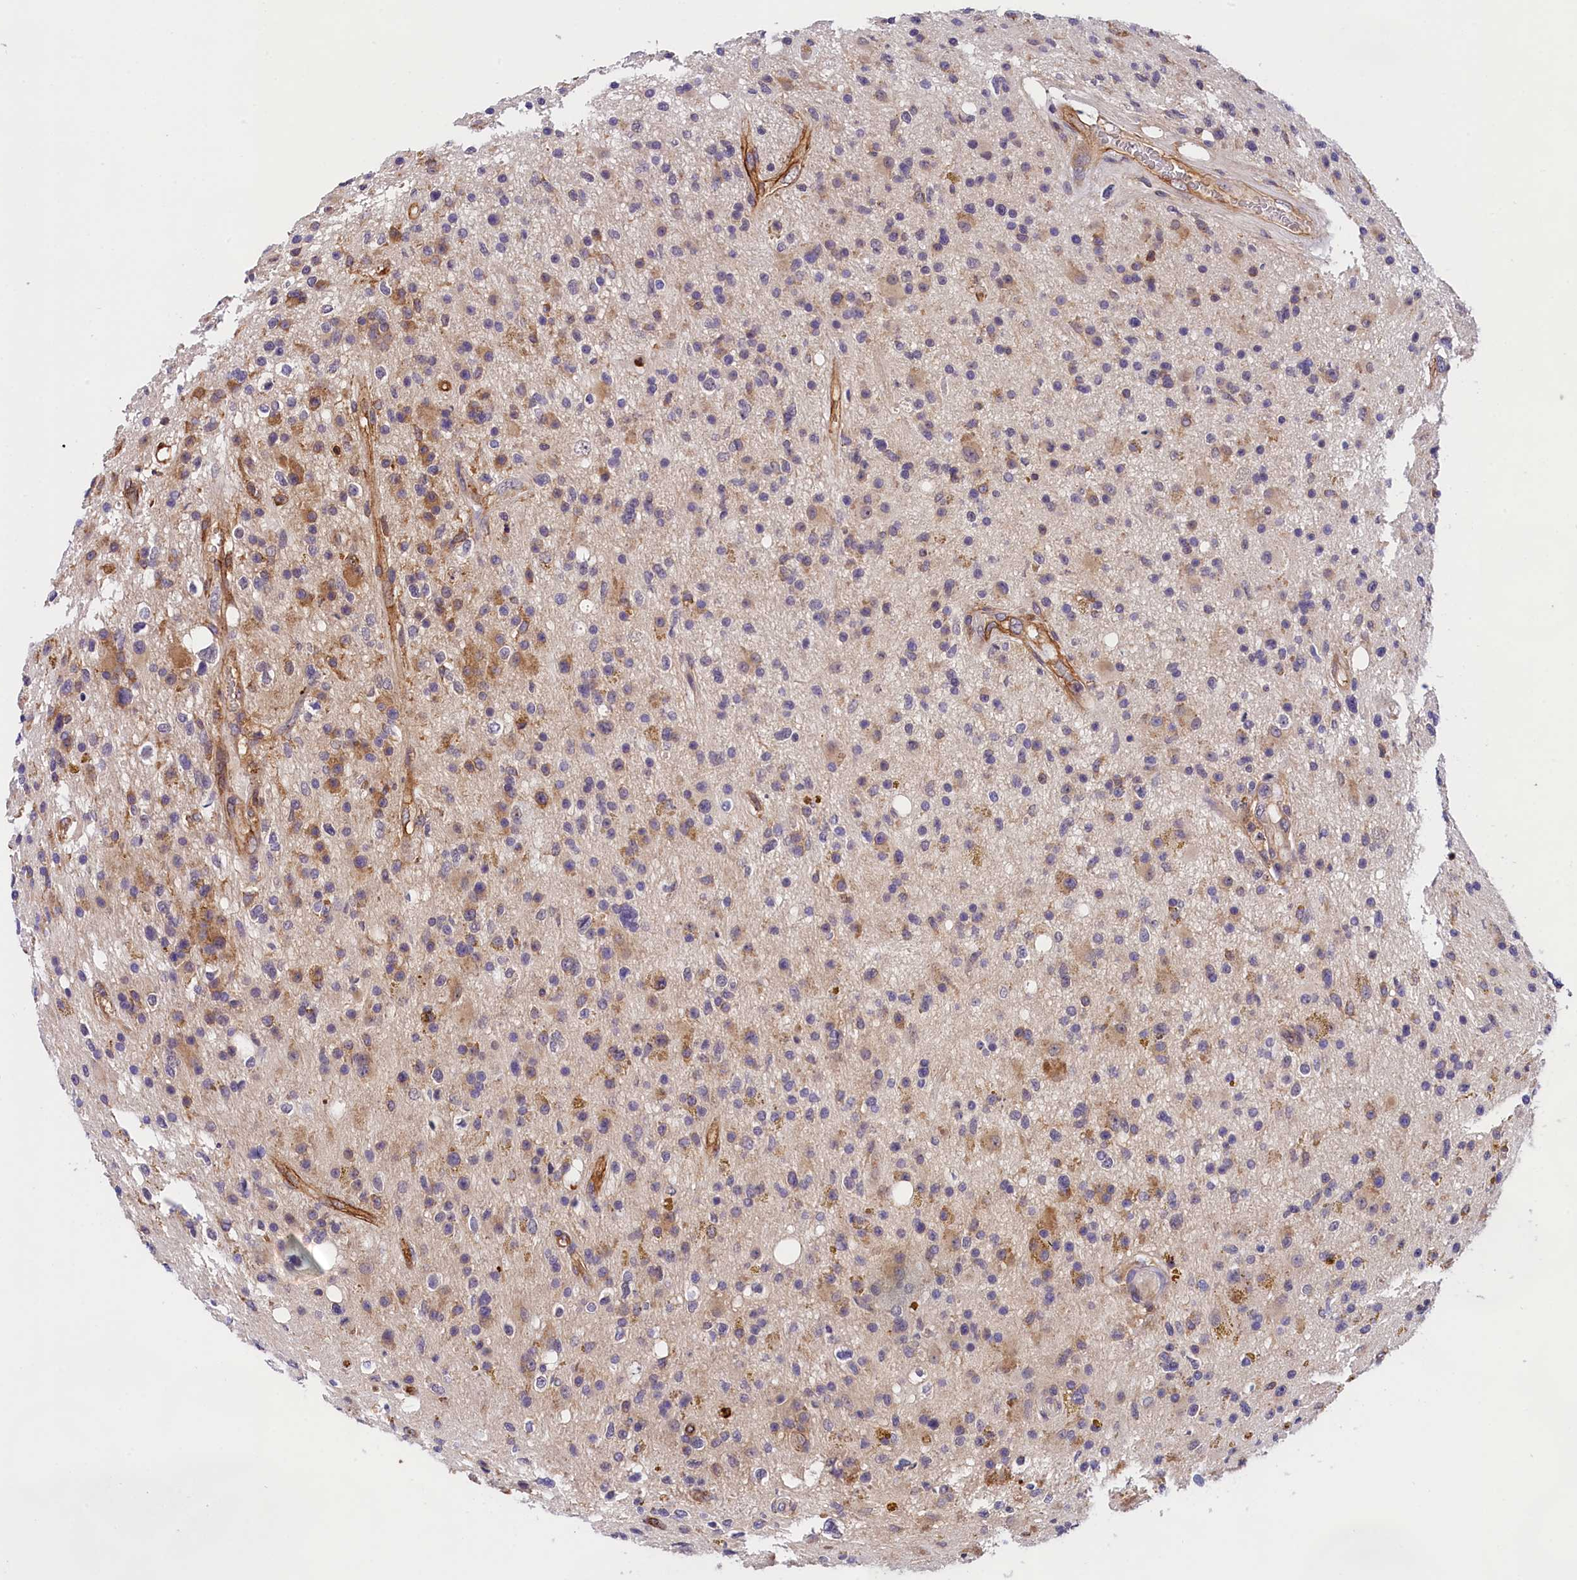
{"staining": {"intensity": "negative", "quantity": "none", "location": "none"}, "tissue": "glioma", "cell_type": "Tumor cells", "image_type": "cancer", "snomed": [{"axis": "morphology", "description": "Glioma, malignant, High grade"}, {"axis": "topography", "description": "Brain"}], "caption": "Human malignant high-grade glioma stained for a protein using immunohistochemistry shows no staining in tumor cells.", "gene": "OAS3", "patient": {"sex": "male", "age": 33}}